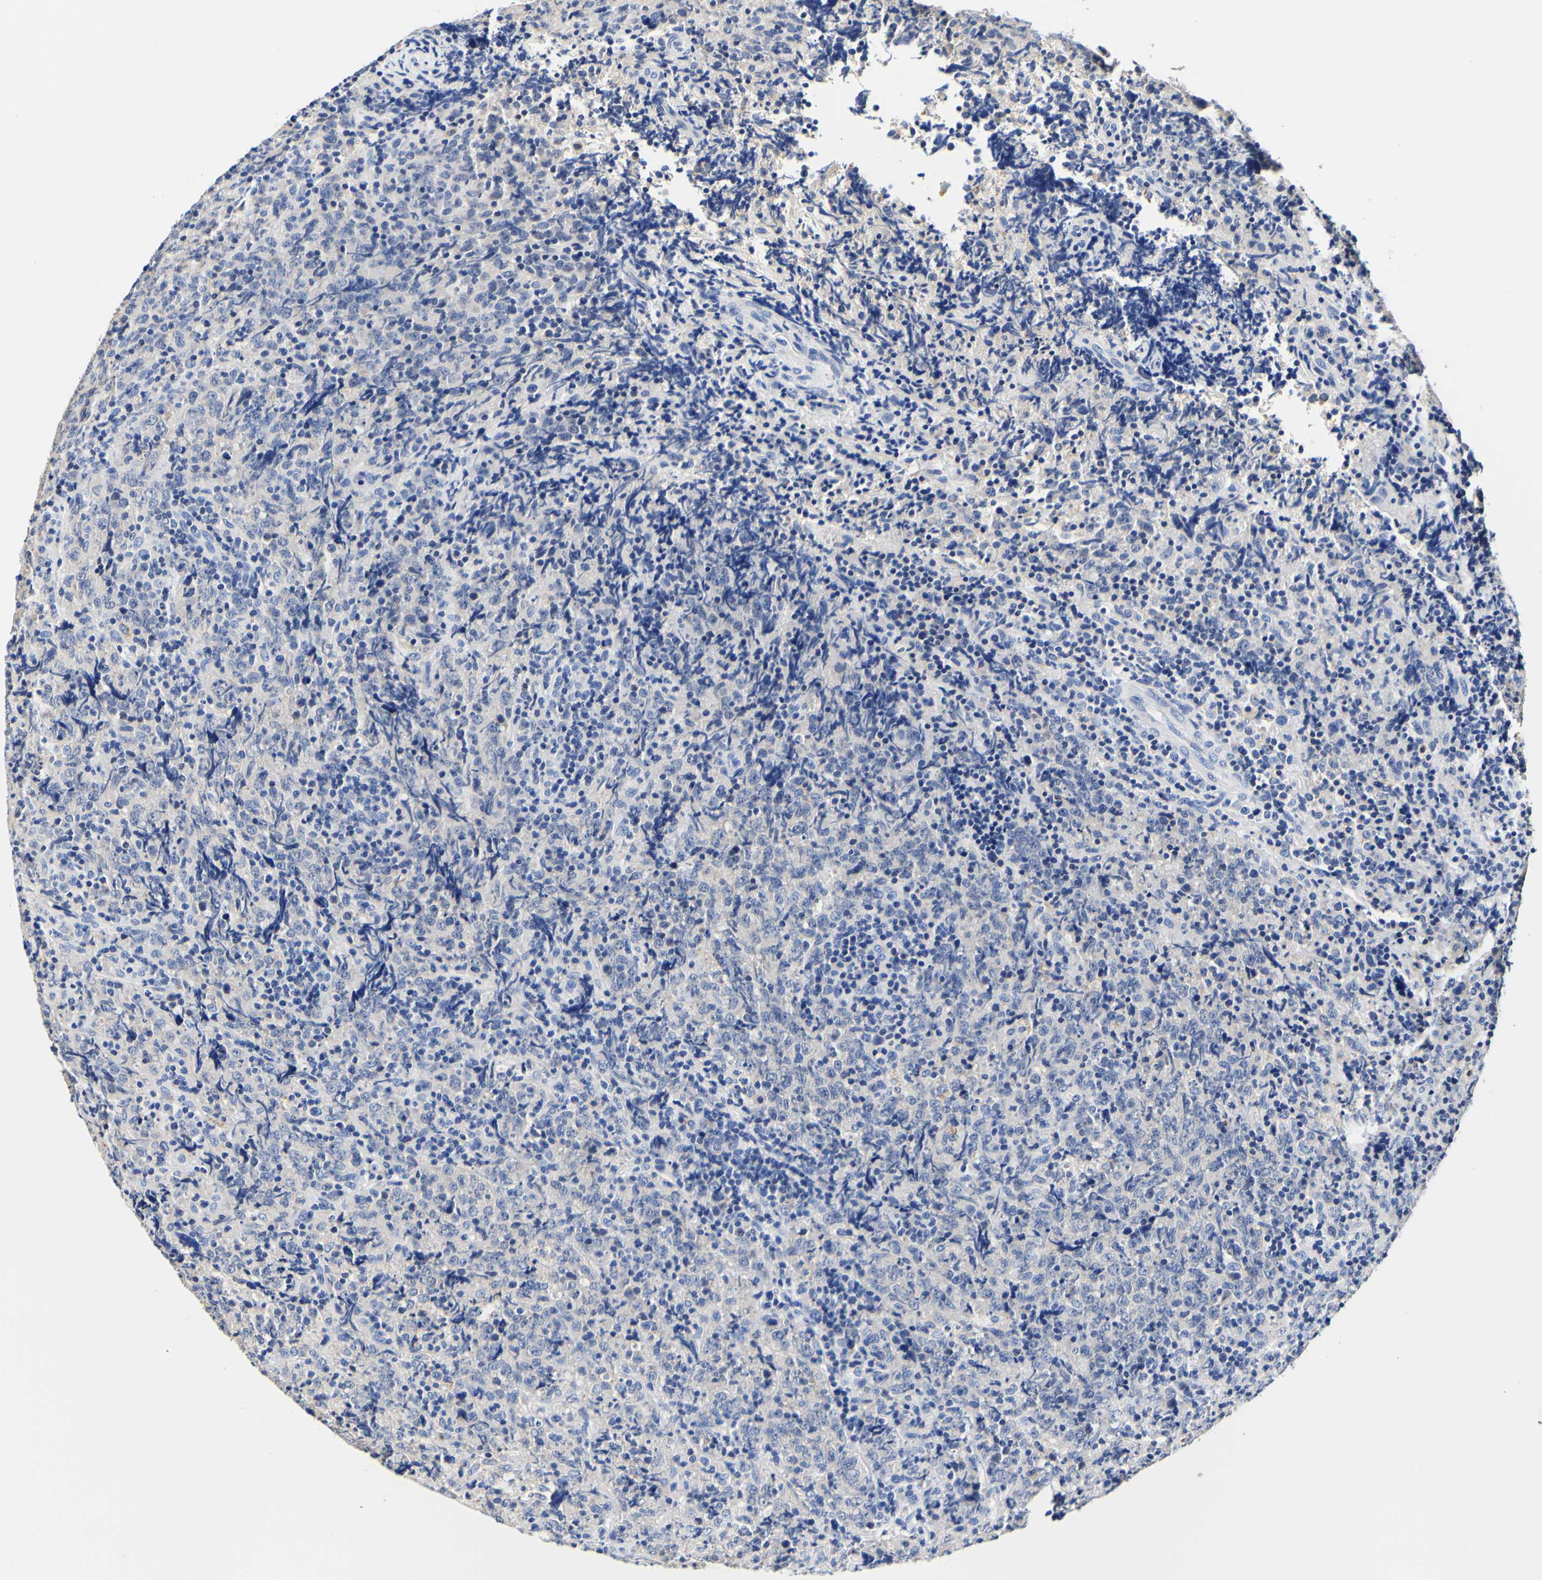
{"staining": {"intensity": "negative", "quantity": "none", "location": "none"}, "tissue": "lymphoma", "cell_type": "Tumor cells", "image_type": "cancer", "snomed": [{"axis": "morphology", "description": "Malignant lymphoma, non-Hodgkin's type, High grade"}, {"axis": "topography", "description": "Tonsil"}], "caption": "High-grade malignant lymphoma, non-Hodgkin's type stained for a protein using IHC reveals no staining tumor cells.", "gene": "CAMK4", "patient": {"sex": "female", "age": 36}}